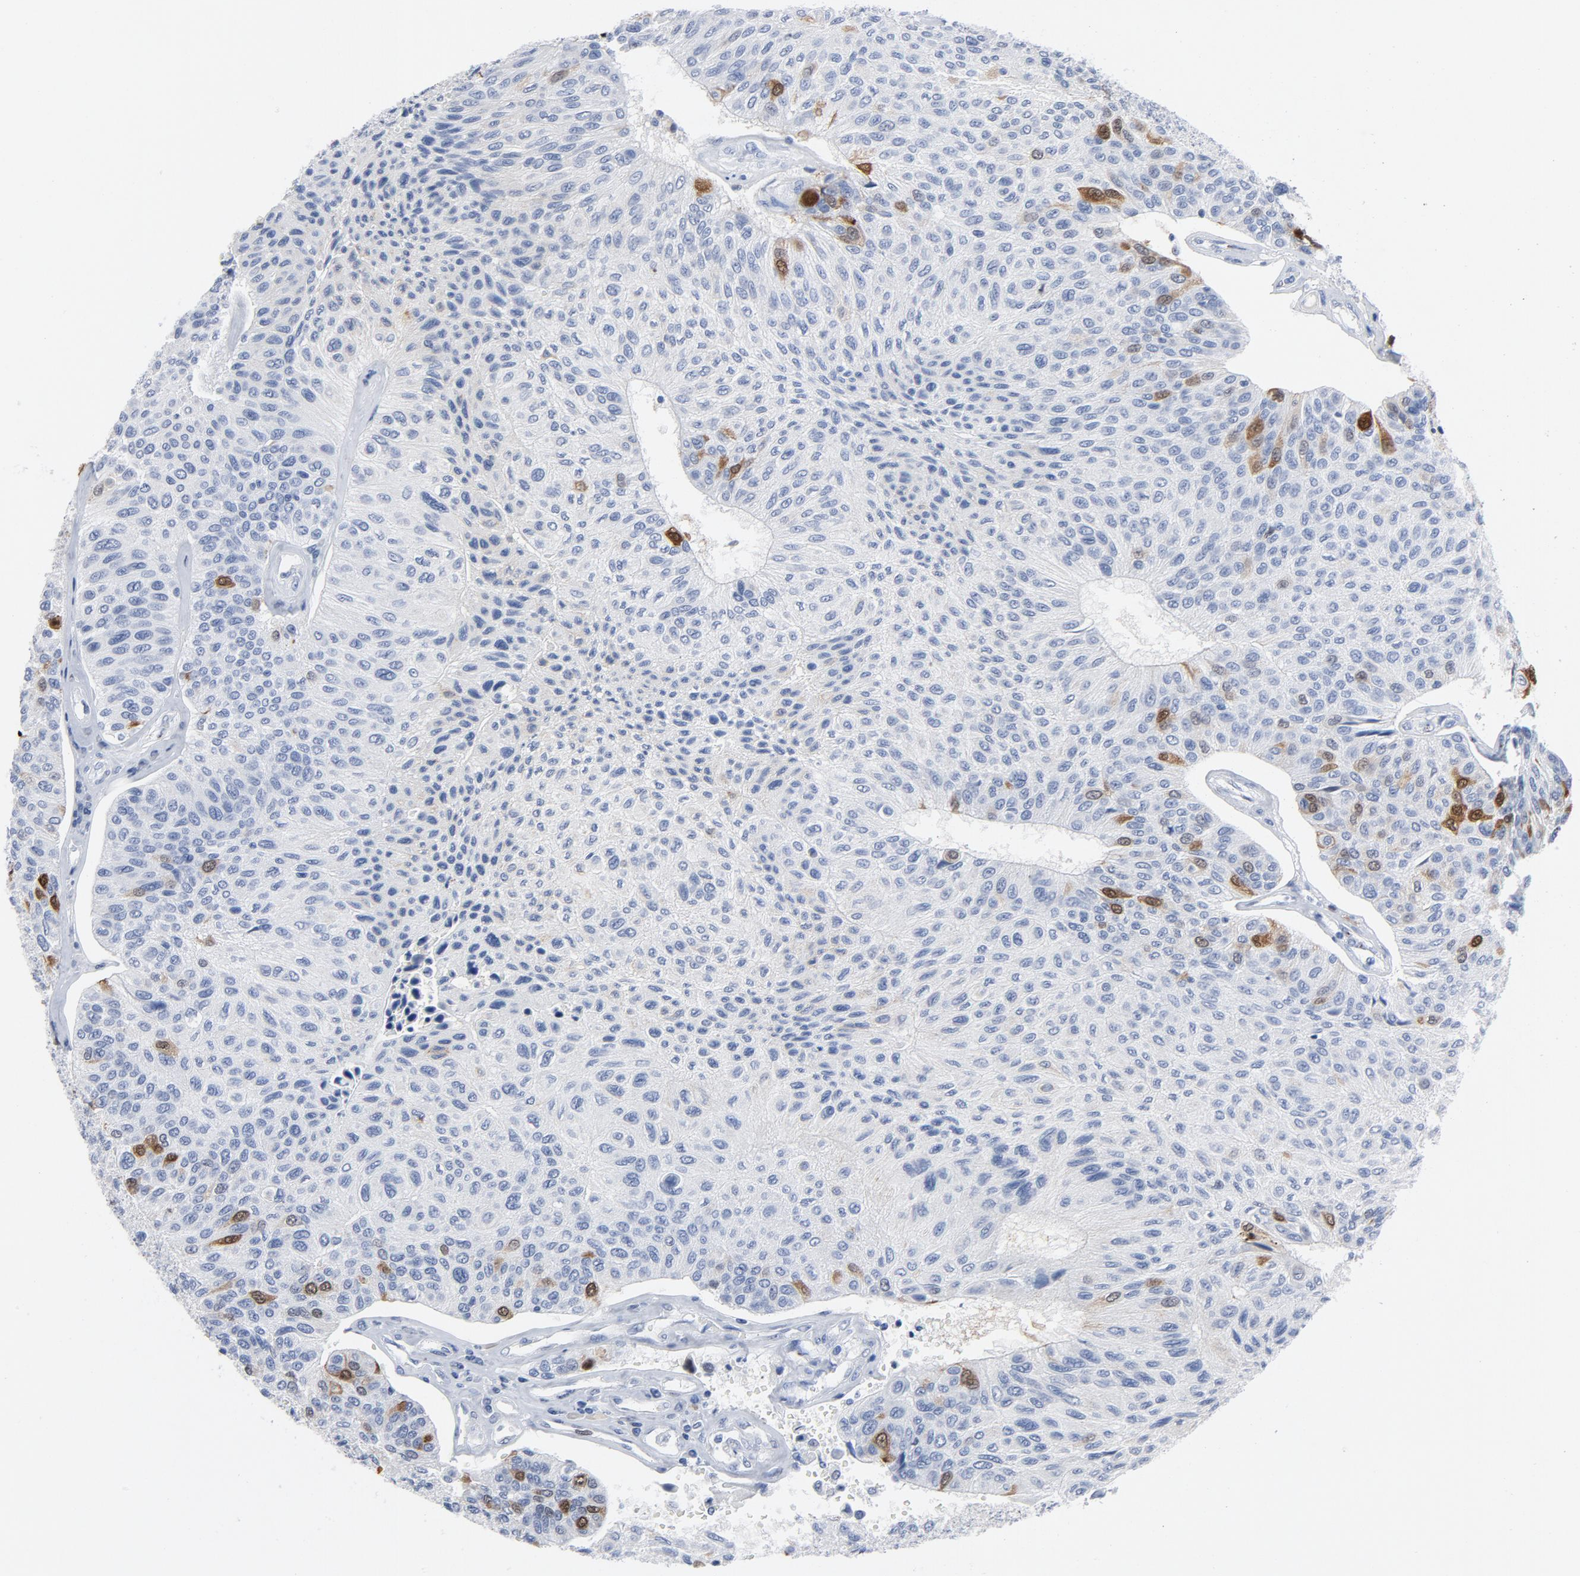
{"staining": {"intensity": "strong", "quantity": "<25%", "location": "cytoplasmic/membranous,nuclear"}, "tissue": "urothelial cancer", "cell_type": "Tumor cells", "image_type": "cancer", "snomed": [{"axis": "morphology", "description": "Urothelial carcinoma, High grade"}, {"axis": "topography", "description": "Urinary bladder"}], "caption": "A histopathology image of human urothelial cancer stained for a protein shows strong cytoplasmic/membranous and nuclear brown staining in tumor cells. The staining was performed using DAB (3,3'-diaminobenzidine) to visualize the protein expression in brown, while the nuclei were stained in blue with hematoxylin (Magnification: 20x).", "gene": "CDC20", "patient": {"sex": "male", "age": 66}}